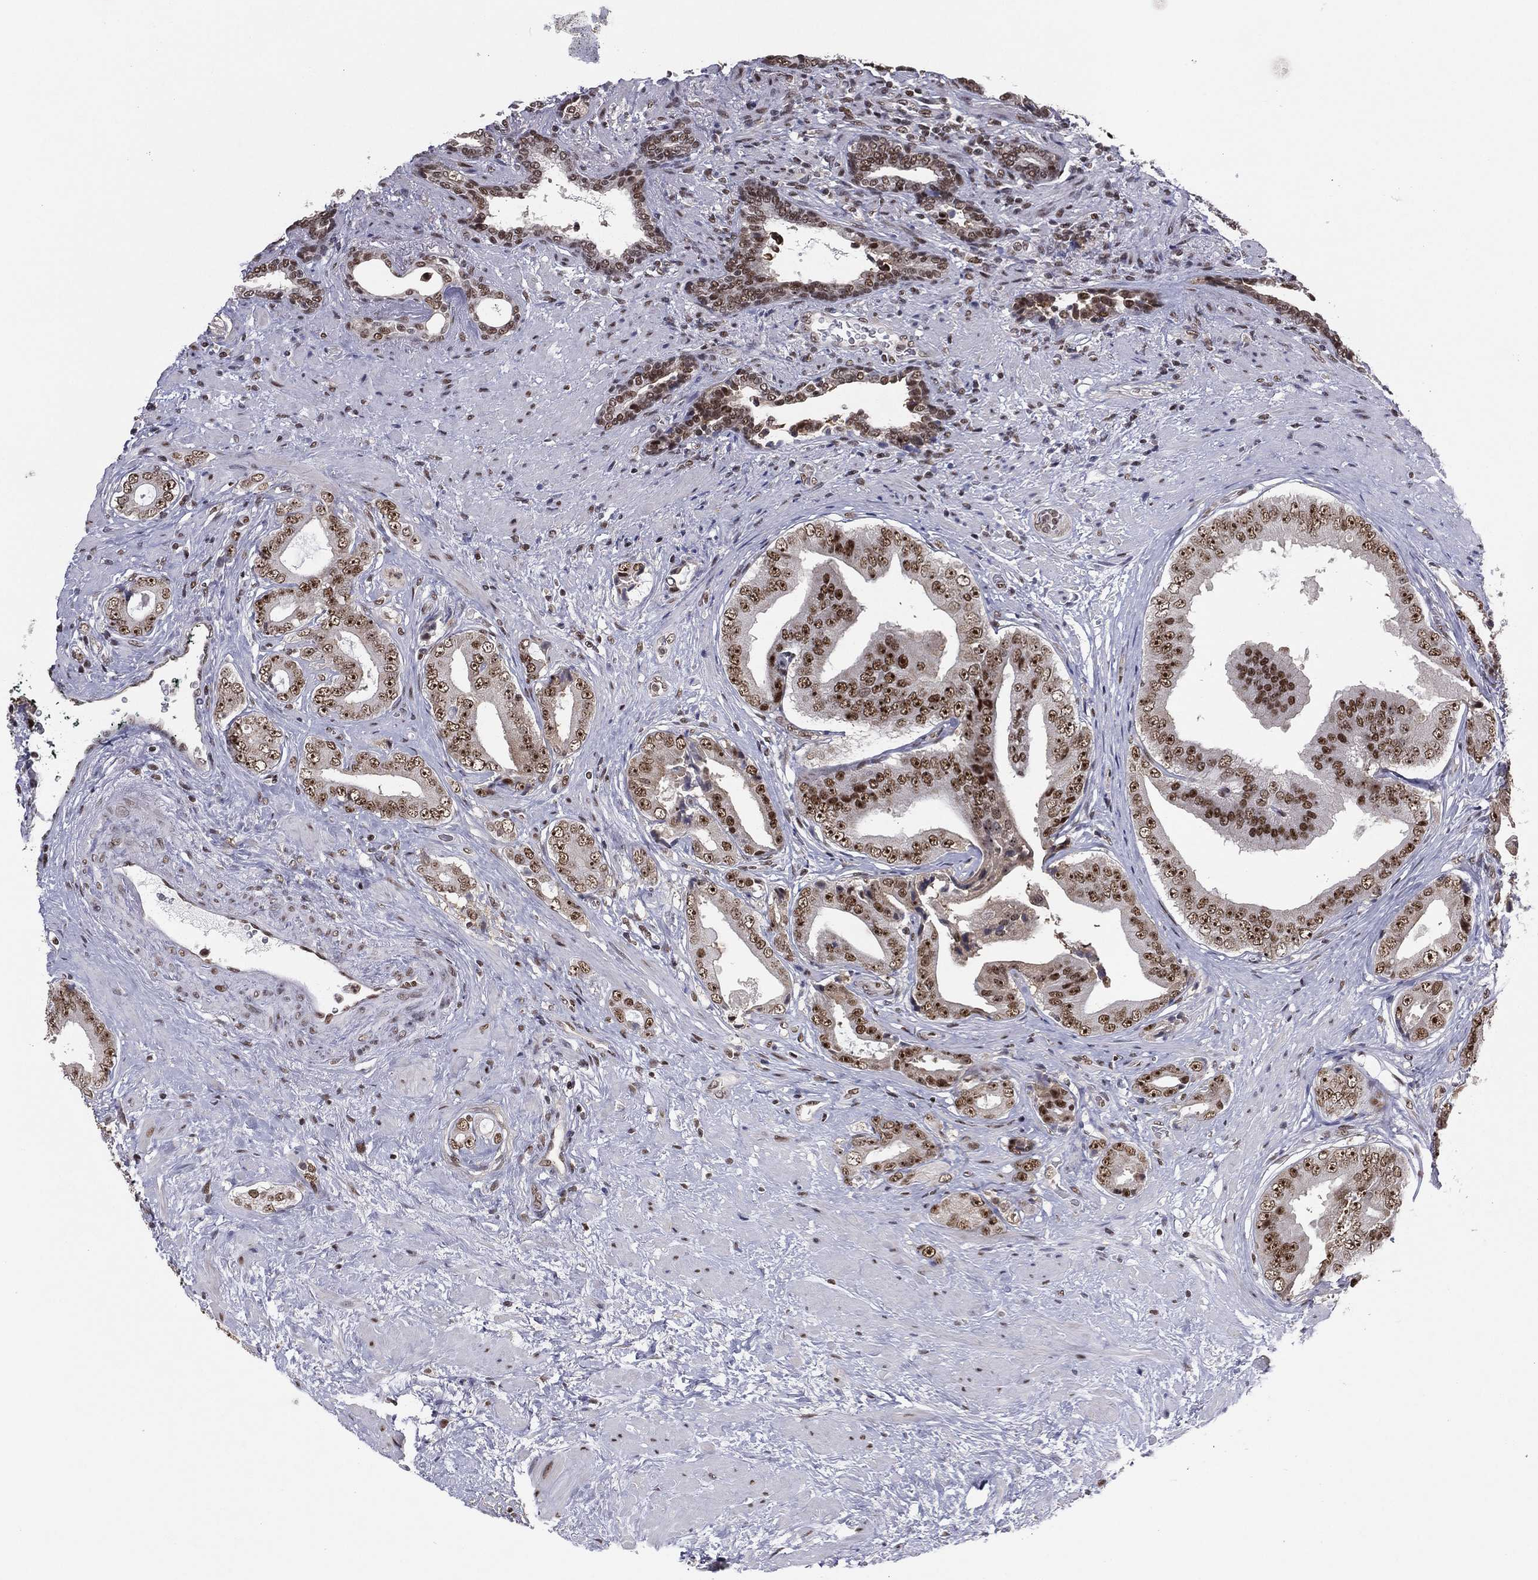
{"staining": {"intensity": "strong", "quantity": "25%-75%", "location": "nuclear"}, "tissue": "prostate cancer", "cell_type": "Tumor cells", "image_type": "cancer", "snomed": [{"axis": "morphology", "description": "Adenocarcinoma, Low grade"}, {"axis": "topography", "description": "Prostate and seminal vesicle, NOS"}], "caption": "Human prostate cancer (adenocarcinoma (low-grade)) stained with a protein marker reveals strong staining in tumor cells.", "gene": "GPALPP1", "patient": {"sex": "male", "age": 61}}